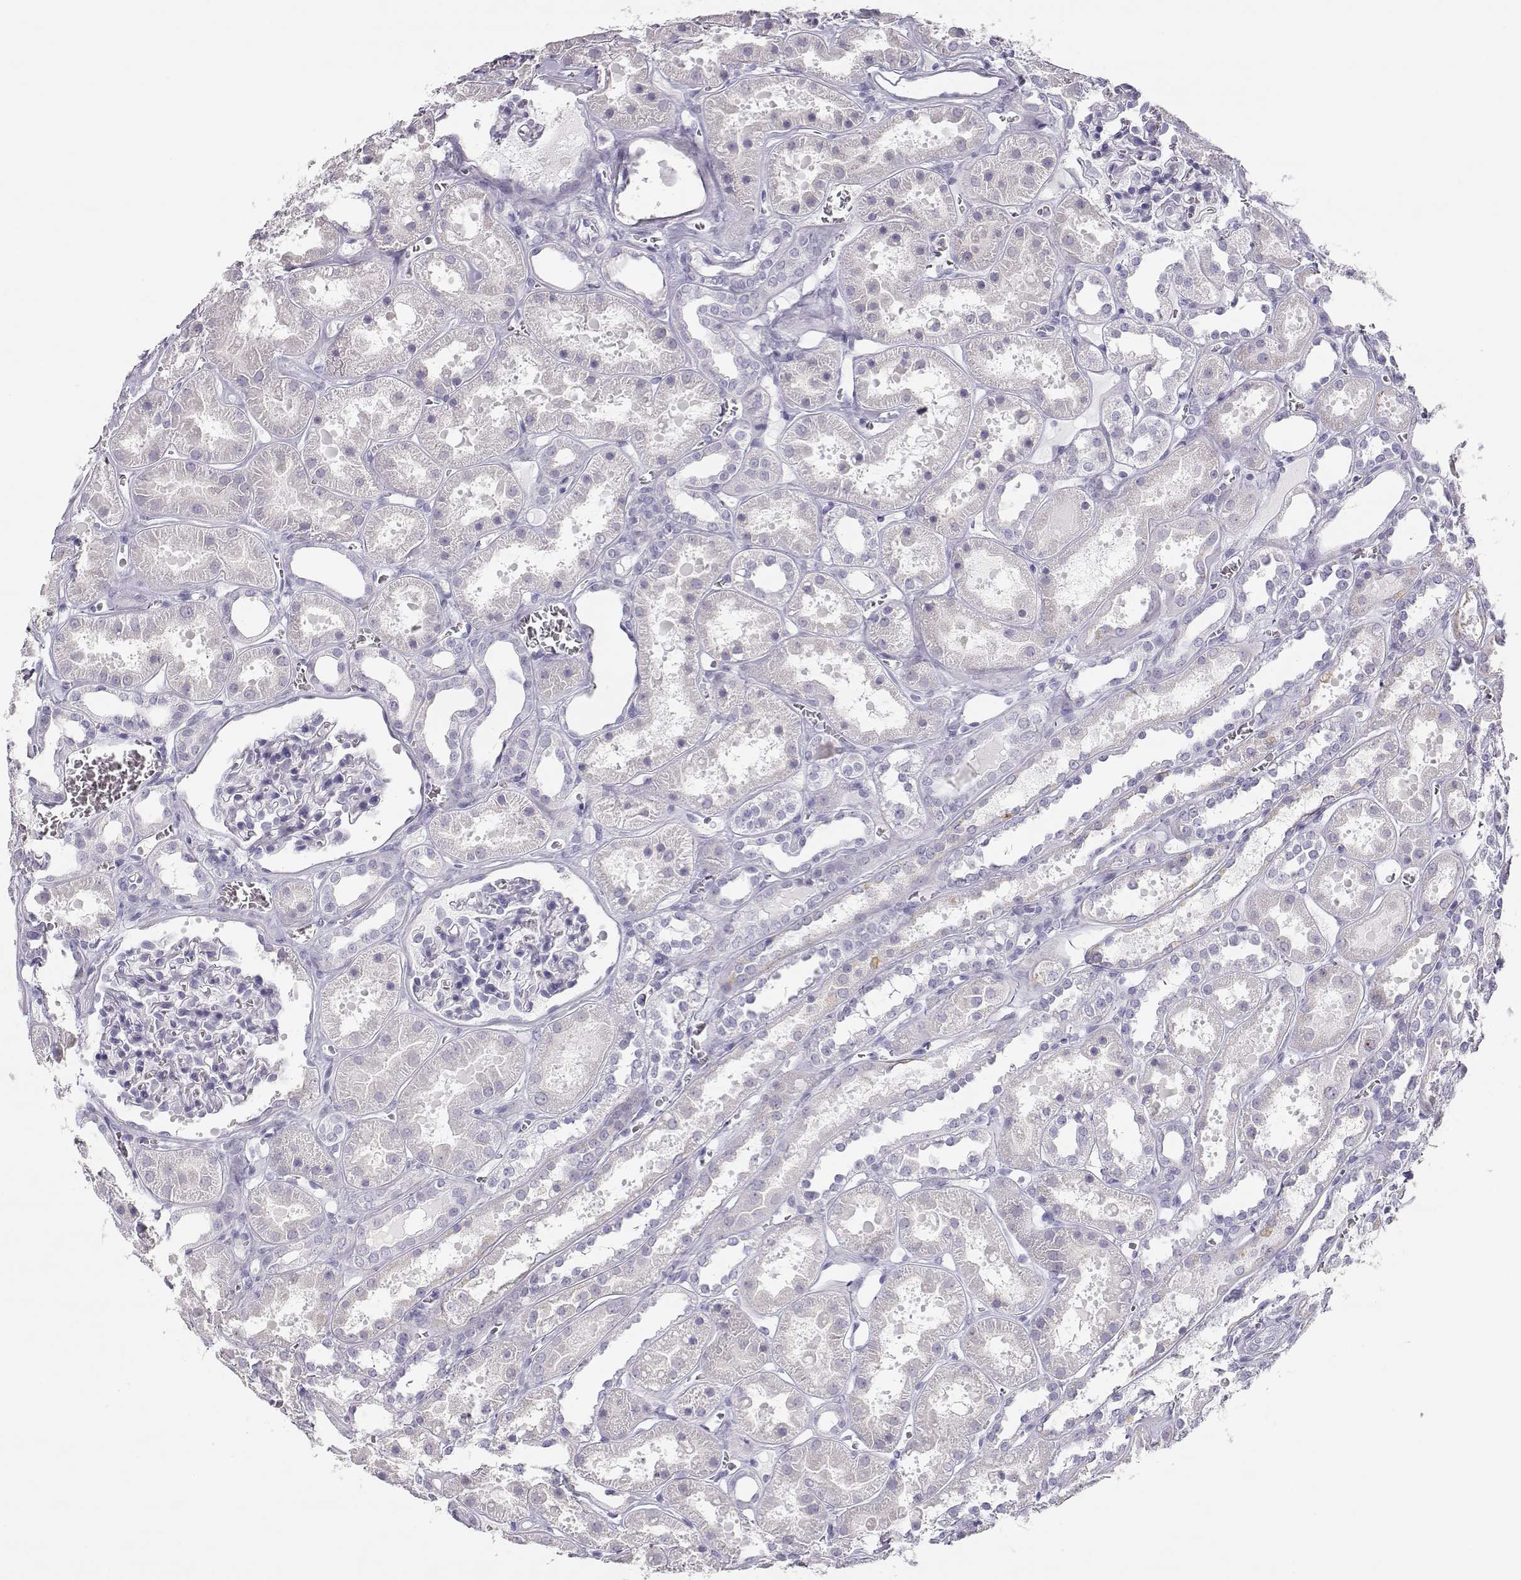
{"staining": {"intensity": "negative", "quantity": "none", "location": "none"}, "tissue": "kidney", "cell_type": "Cells in glomeruli", "image_type": "normal", "snomed": [{"axis": "morphology", "description": "Normal tissue, NOS"}, {"axis": "topography", "description": "Kidney"}], "caption": "An immunohistochemistry (IHC) image of benign kidney is shown. There is no staining in cells in glomeruli of kidney. Brightfield microscopy of immunohistochemistry stained with DAB (brown) and hematoxylin (blue), captured at high magnification.", "gene": "LEPR", "patient": {"sex": "female", "age": 41}}